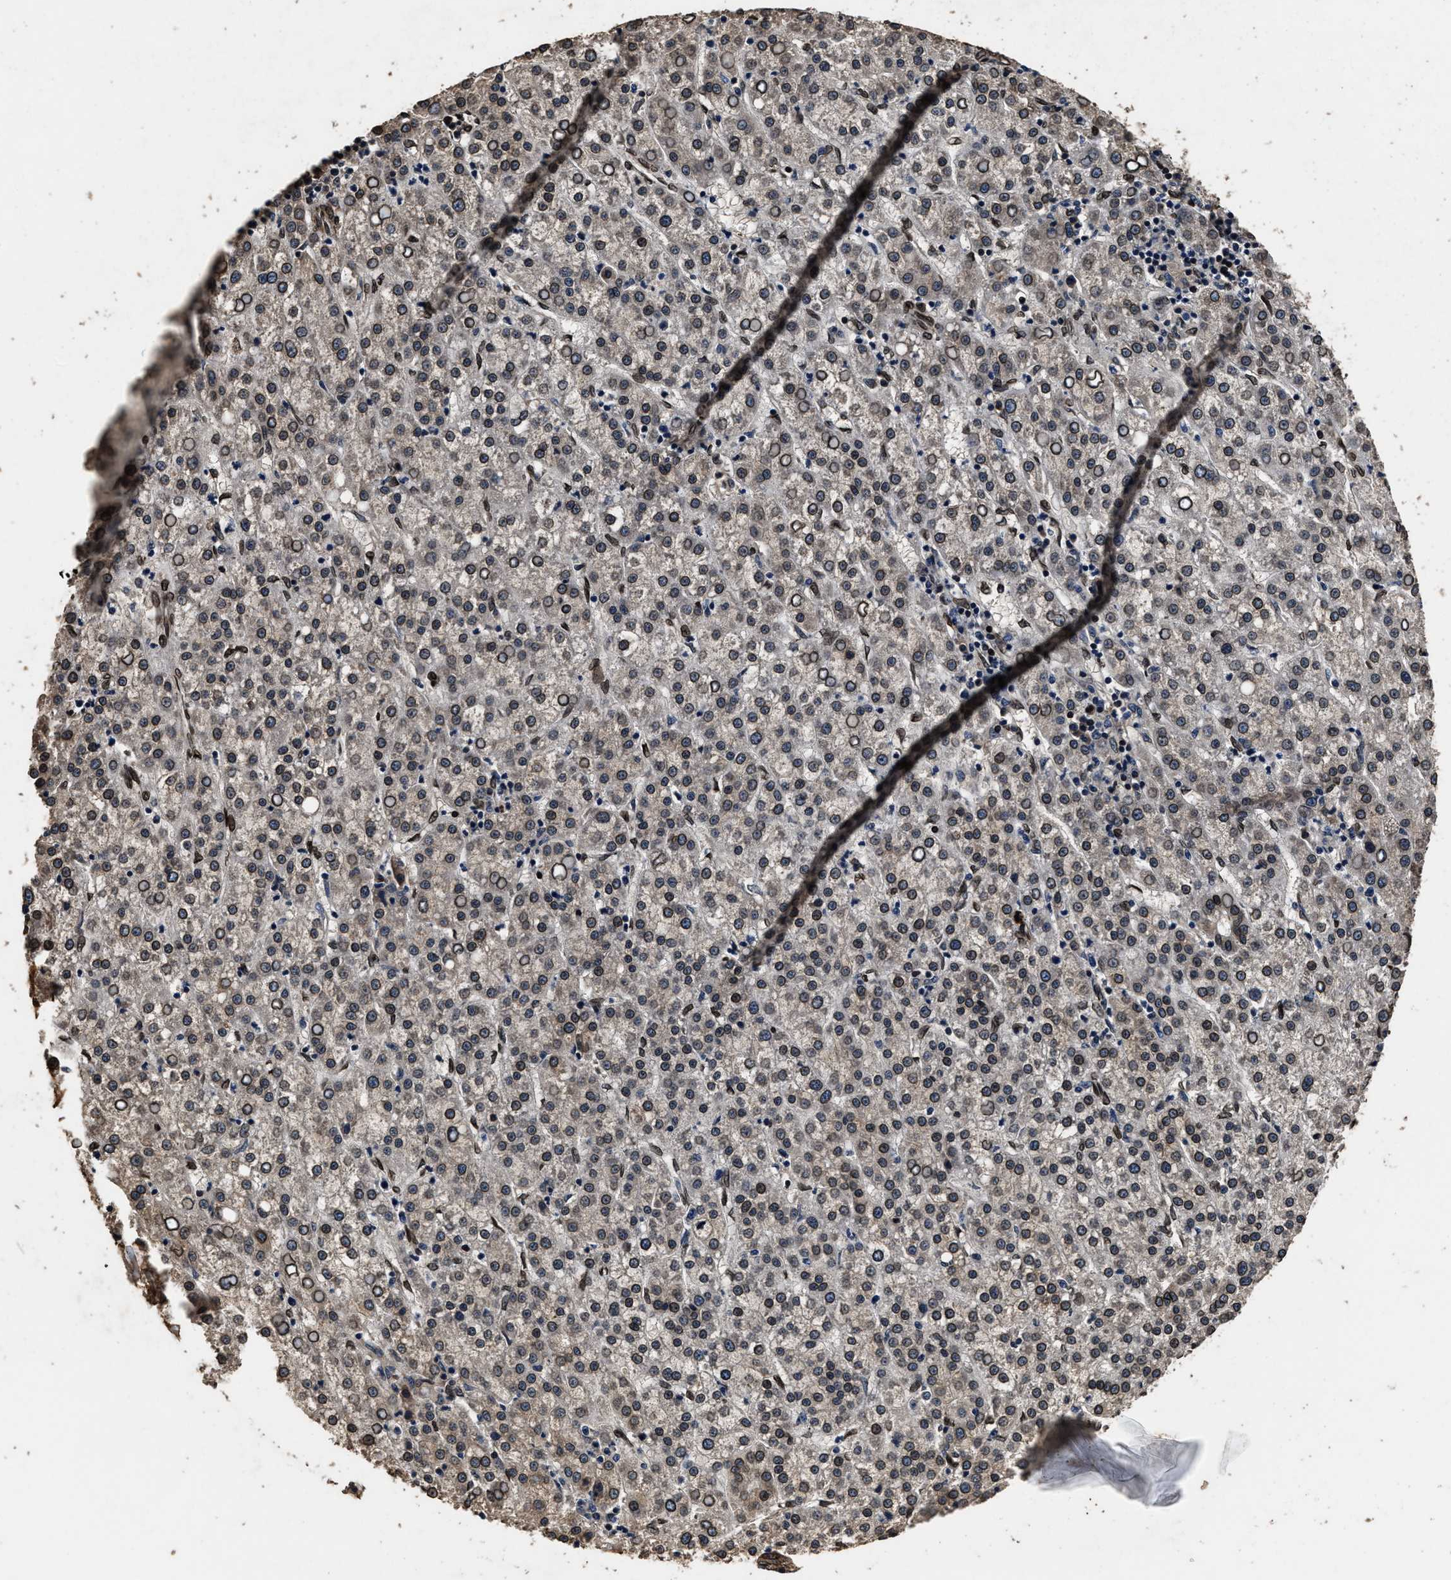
{"staining": {"intensity": "moderate", "quantity": "25%-75%", "location": "cytoplasmic/membranous,nuclear"}, "tissue": "liver cancer", "cell_type": "Tumor cells", "image_type": "cancer", "snomed": [{"axis": "morphology", "description": "Carcinoma, Hepatocellular, NOS"}, {"axis": "topography", "description": "Liver"}], "caption": "Brown immunohistochemical staining in liver cancer (hepatocellular carcinoma) displays moderate cytoplasmic/membranous and nuclear positivity in about 25%-75% of tumor cells.", "gene": "ACCS", "patient": {"sex": "female", "age": 58}}